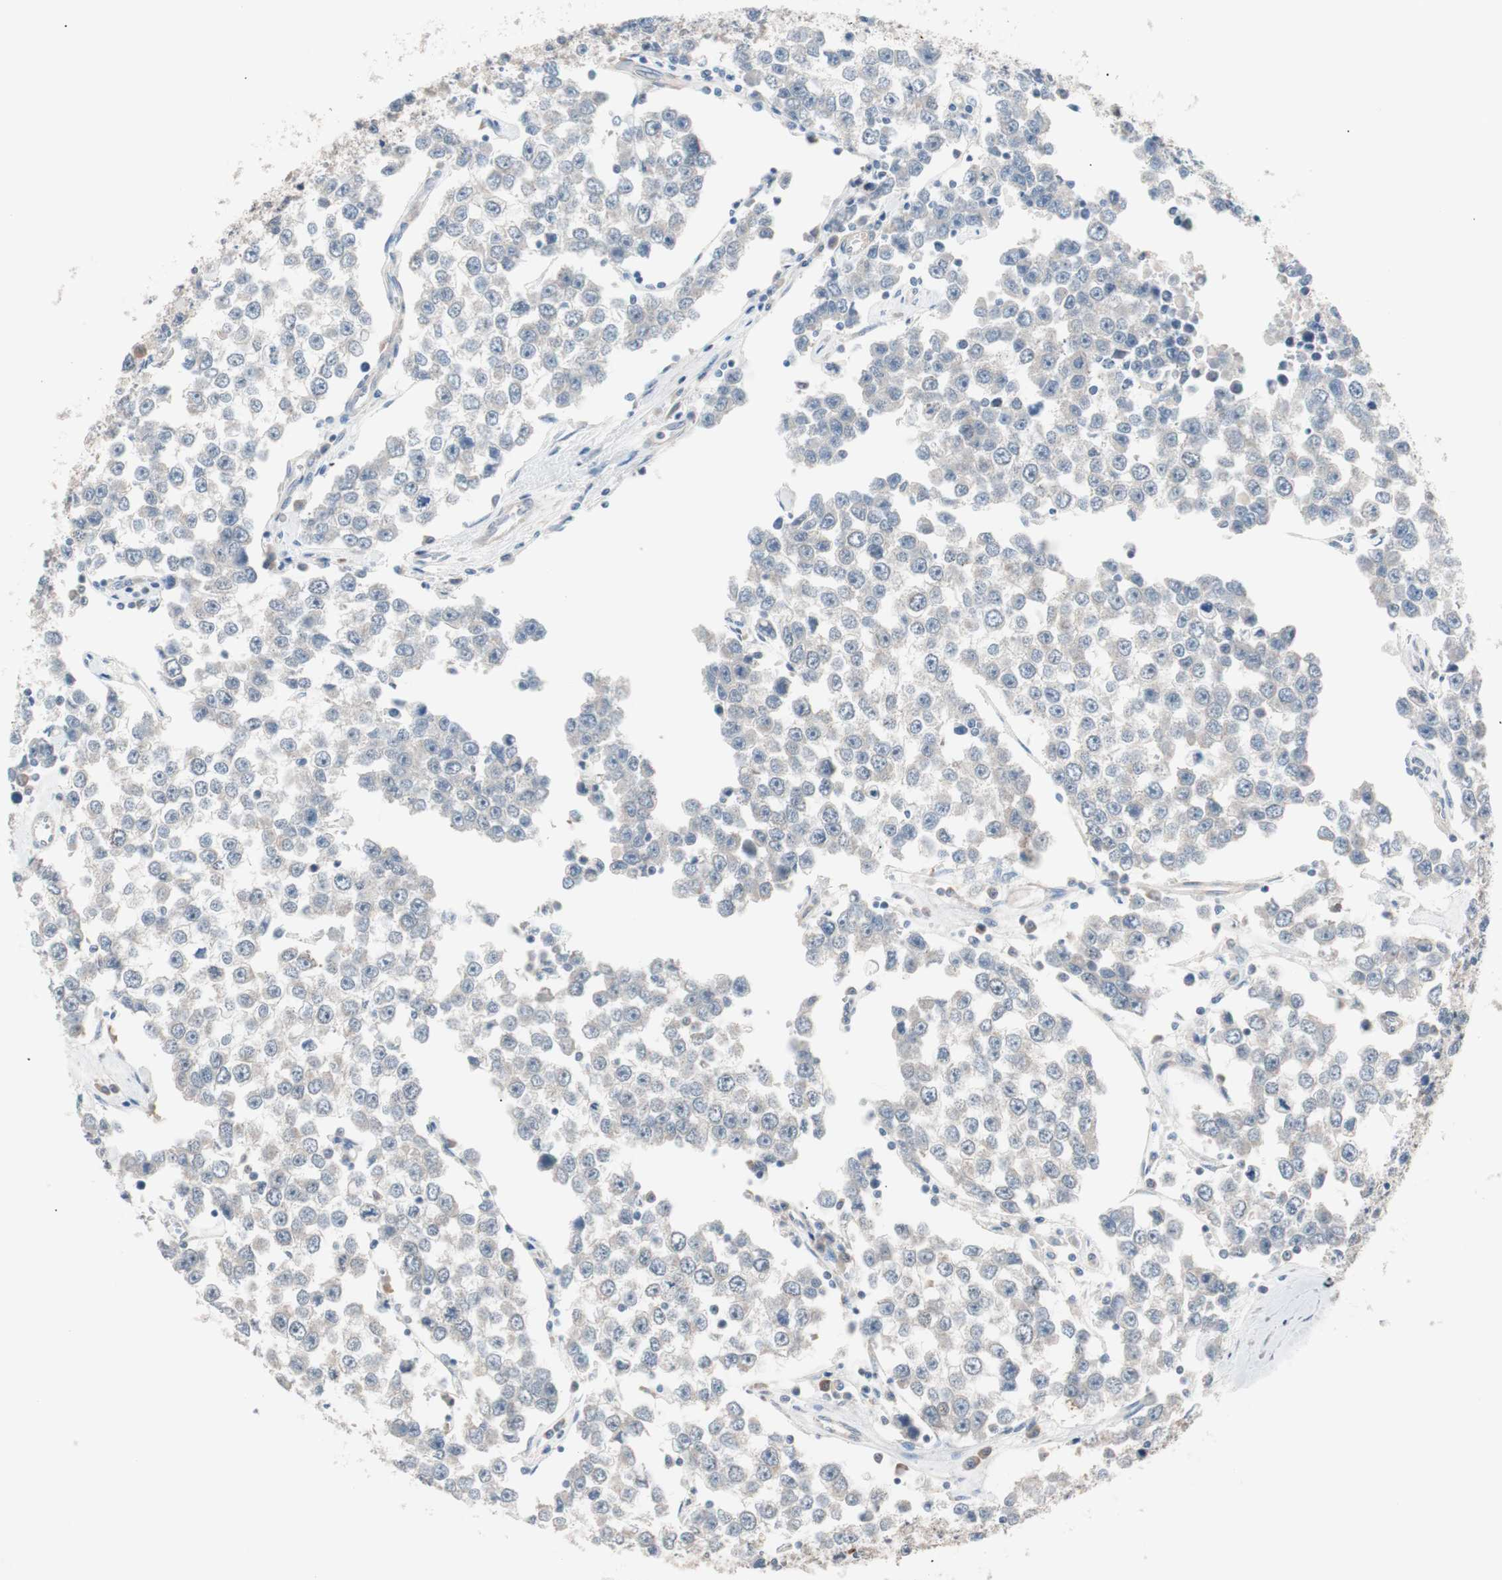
{"staining": {"intensity": "weak", "quantity": "<25%", "location": "cytoplasmic/membranous"}, "tissue": "testis cancer", "cell_type": "Tumor cells", "image_type": "cancer", "snomed": [{"axis": "morphology", "description": "Seminoma, NOS"}, {"axis": "morphology", "description": "Carcinoma, Embryonal, NOS"}, {"axis": "topography", "description": "Testis"}], "caption": "This micrograph is of testis cancer (seminoma) stained with immunohistochemistry (IHC) to label a protein in brown with the nuclei are counter-stained blue. There is no staining in tumor cells.", "gene": "SMG1", "patient": {"sex": "male", "age": 52}}